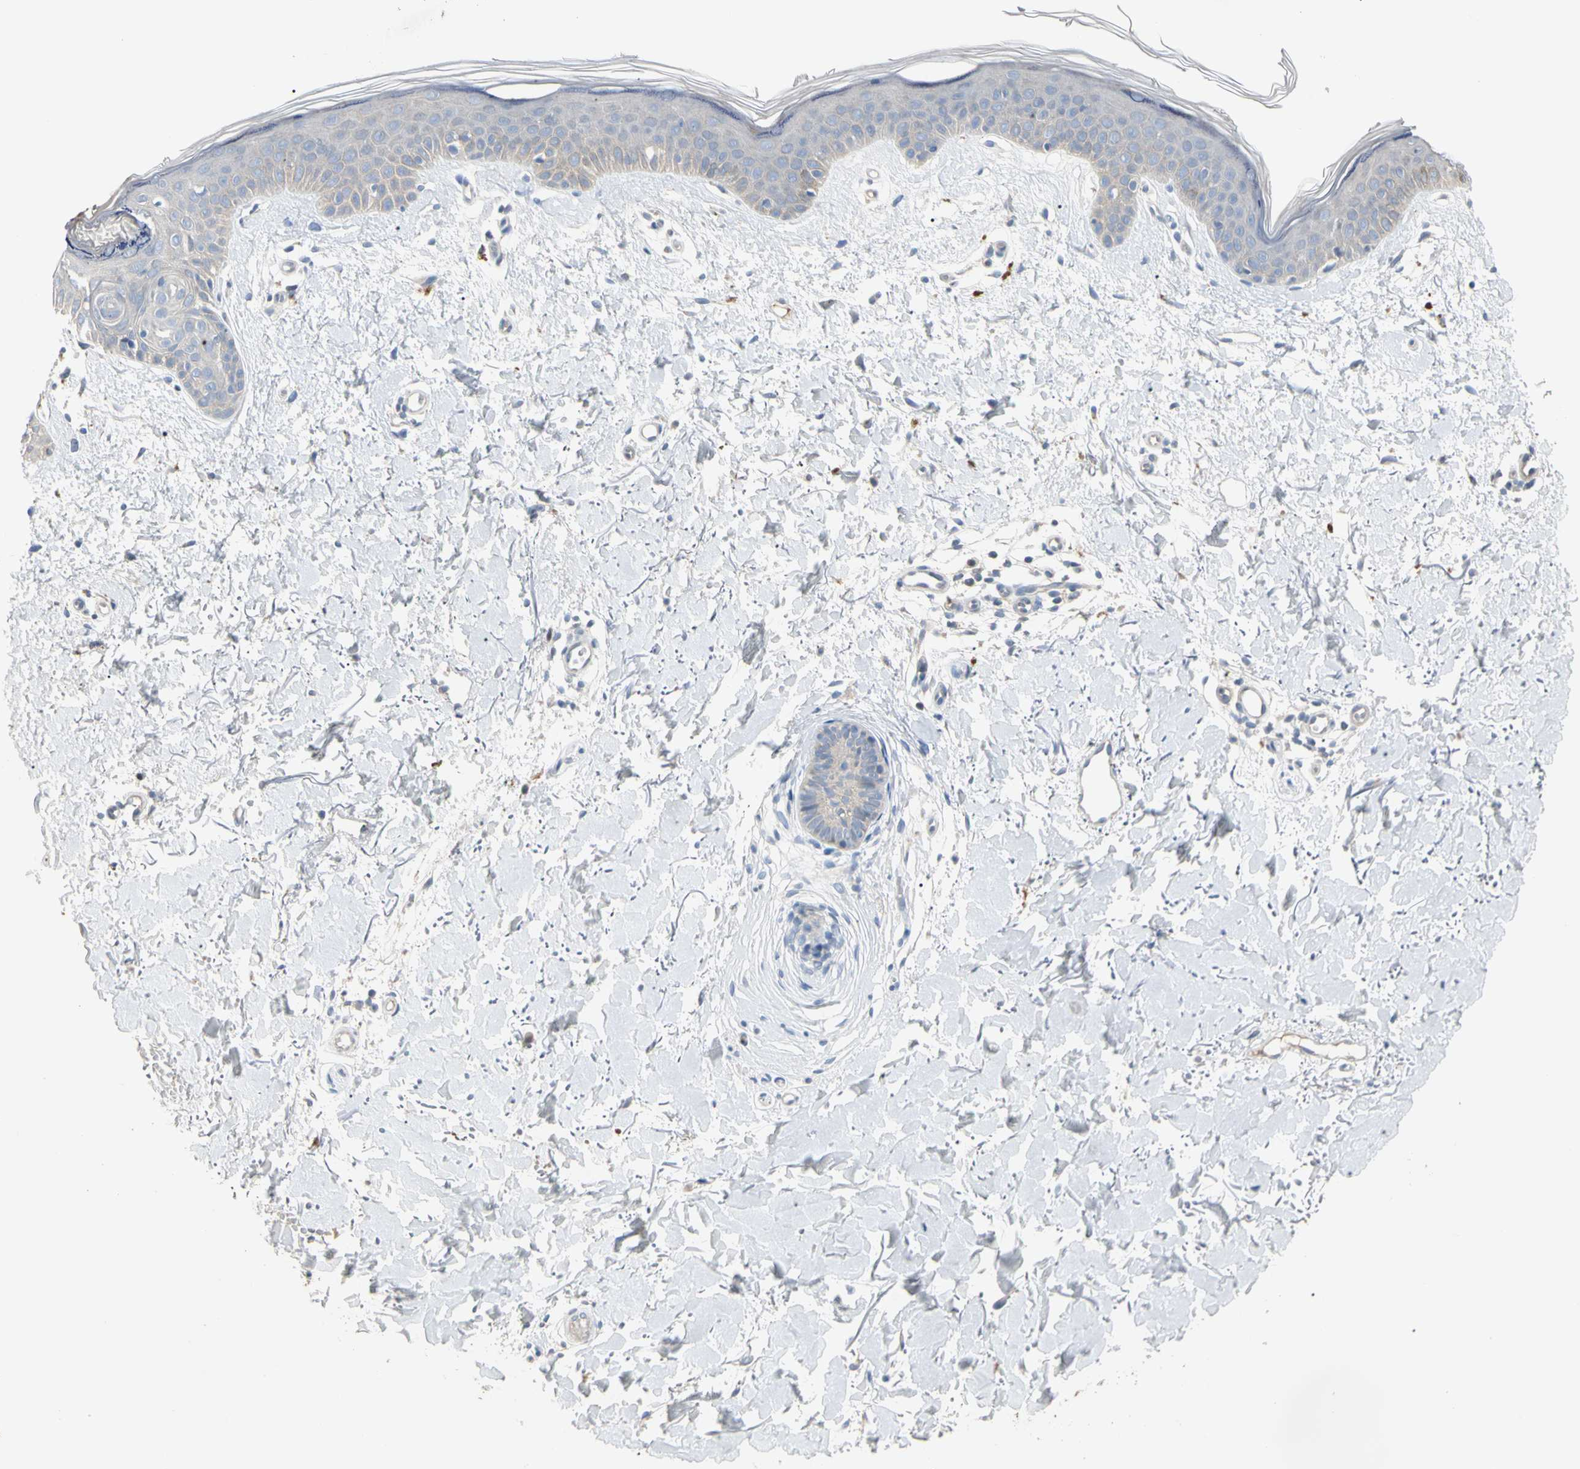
{"staining": {"intensity": "negative", "quantity": "none", "location": "none"}, "tissue": "skin", "cell_type": "Fibroblasts", "image_type": "normal", "snomed": [{"axis": "morphology", "description": "Normal tissue, NOS"}, {"axis": "topography", "description": "Skin"}], "caption": "IHC histopathology image of normal skin stained for a protein (brown), which shows no staining in fibroblasts.", "gene": "PRSS21", "patient": {"sex": "female", "age": 56}}